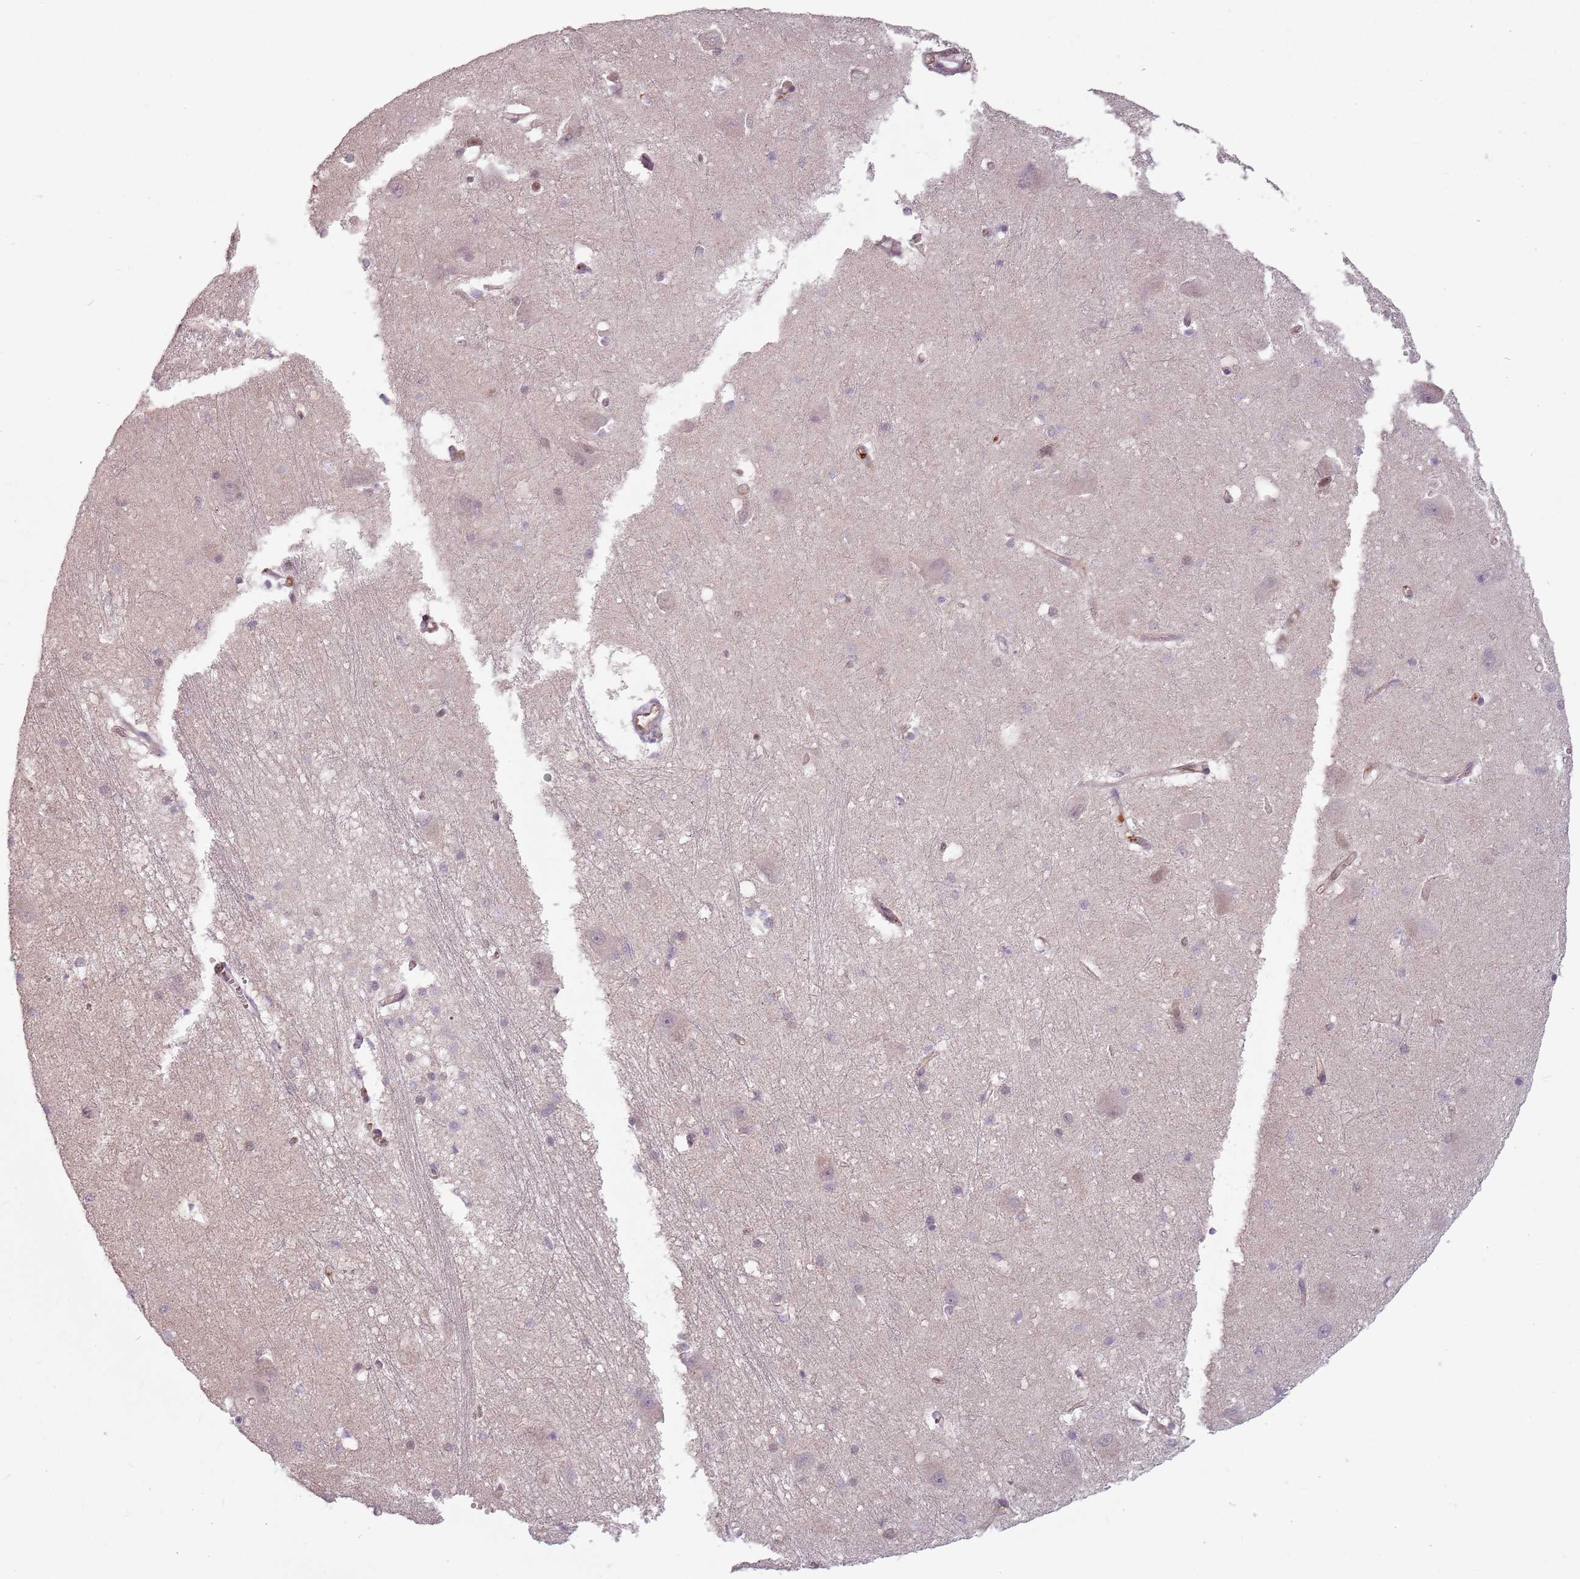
{"staining": {"intensity": "negative", "quantity": "none", "location": "none"}, "tissue": "caudate", "cell_type": "Glial cells", "image_type": "normal", "snomed": [{"axis": "morphology", "description": "Normal tissue, NOS"}, {"axis": "topography", "description": "Lateral ventricle wall"}], "caption": "A high-resolution micrograph shows IHC staining of benign caudate, which exhibits no significant positivity in glial cells. (Brightfield microscopy of DAB (3,3'-diaminobenzidine) immunohistochemistry at high magnification).", "gene": "PPP1R14C", "patient": {"sex": "male", "age": 37}}